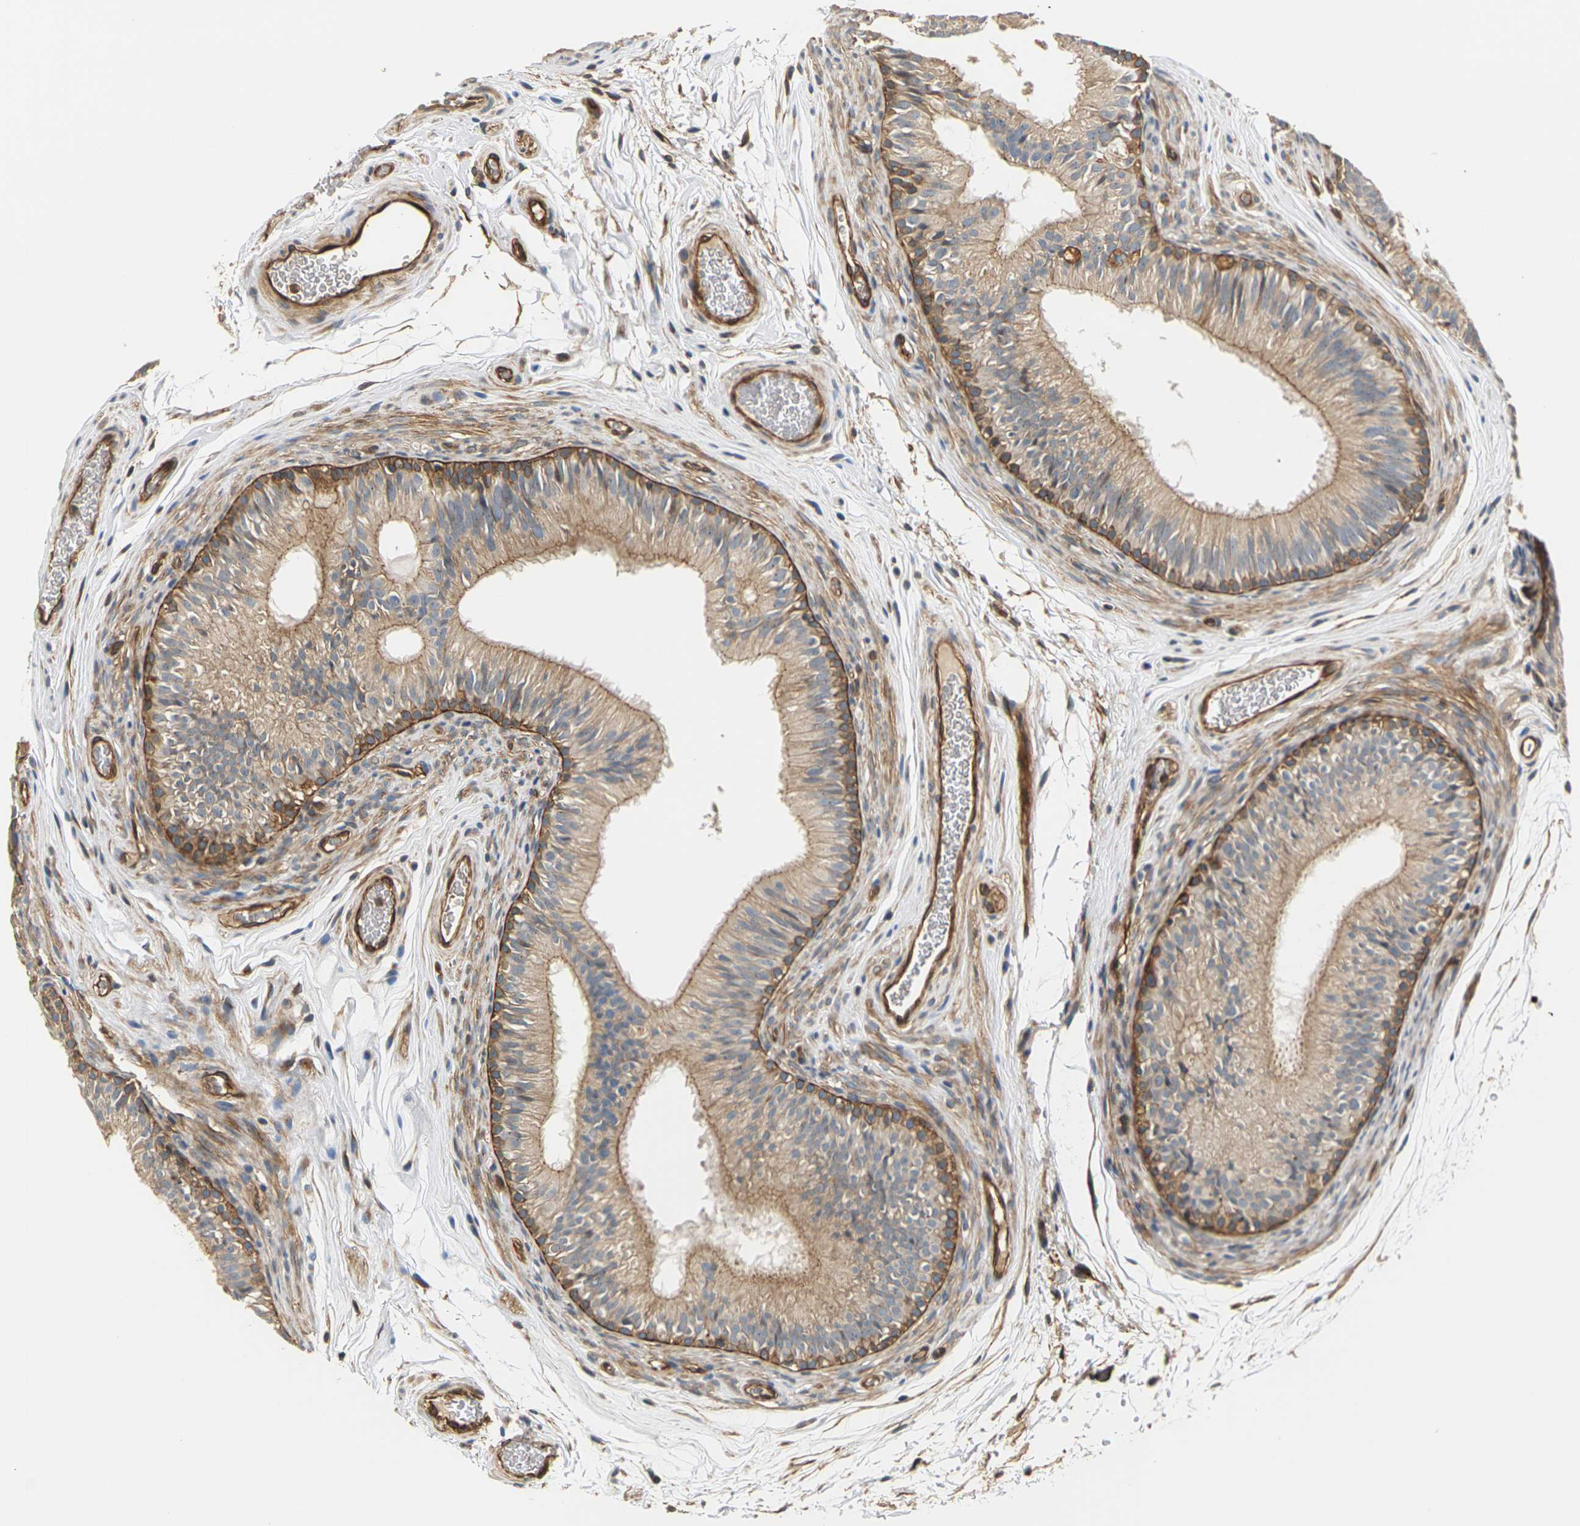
{"staining": {"intensity": "moderate", "quantity": ">75%", "location": "cytoplasmic/membranous"}, "tissue": "epididymis", "cell_type": "Glandular cells", "image_type": "normal", "snomed": [{"axis": "morphology", "description": "Normal tissue, NOS"}, {"axis": "topography", "description": "Epididymis"}], "caption": "This micrograph exhibits IHC staining of benign human epididymis, with medium moderate cytoplasmic/membranous staining in approximately >75% of glandular cells.", "gene": "PCDHB4", "patient": {"sex": "male", "age": 36}}